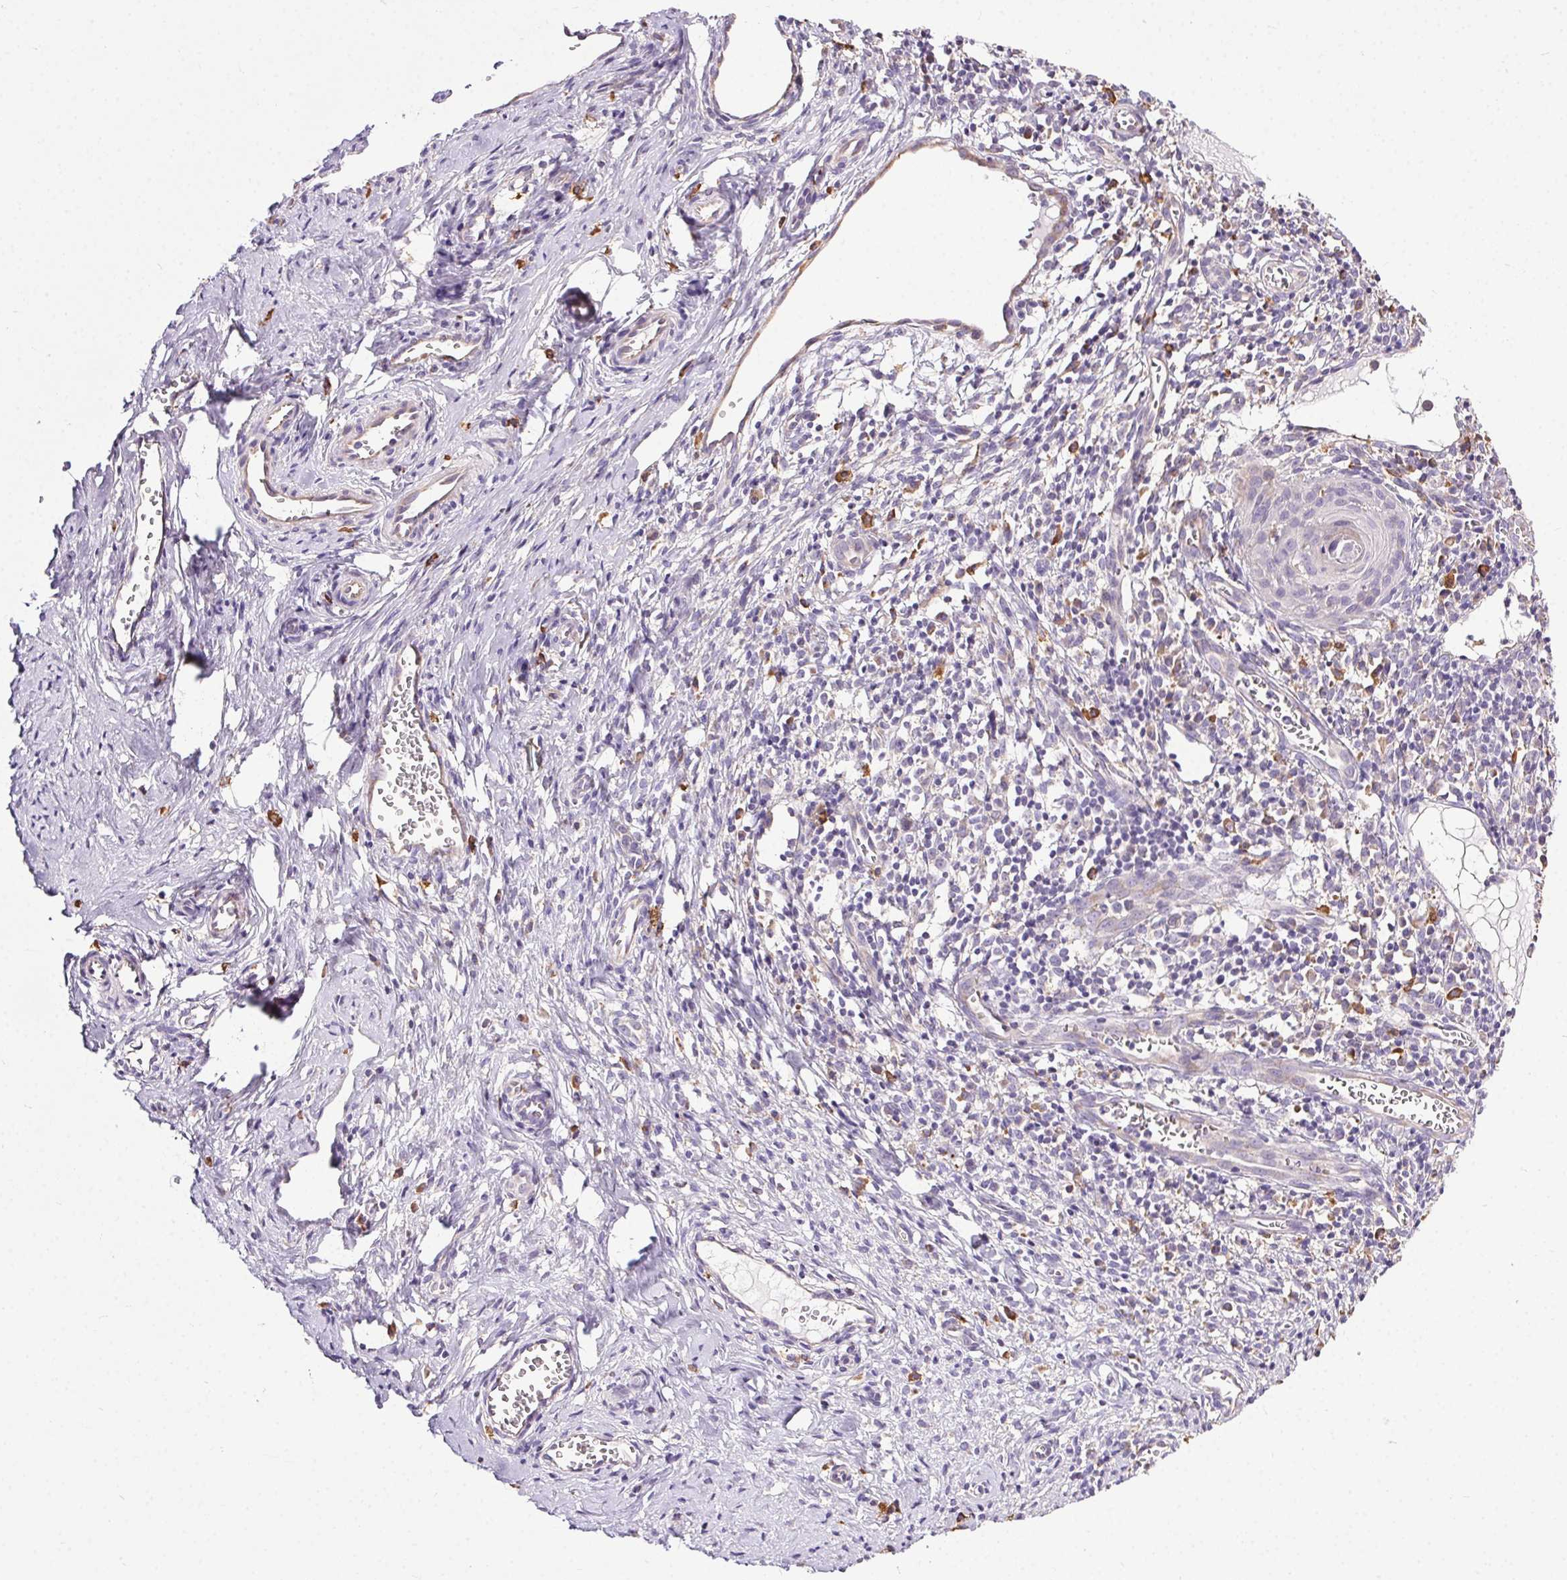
{"staining": {"intensity": "negative", "quantity": "none", "location": "none"}, "tissue": "cervical cancer", "cell_type": "Tumor cells", "image_type": "cancer", "snomed": [{"axis": "morphology", "description": "Squamous cell carcinoma, NOS"}, {"axis": "topography", "description": "Cervix"}], "caption": "A high-resolution photomicrograph shows IHC staining of cervical cancer, which reveals no significant staining in tumor cells.", "gene": "SNX31", "patient": {"sex": "female", "age": 52}}